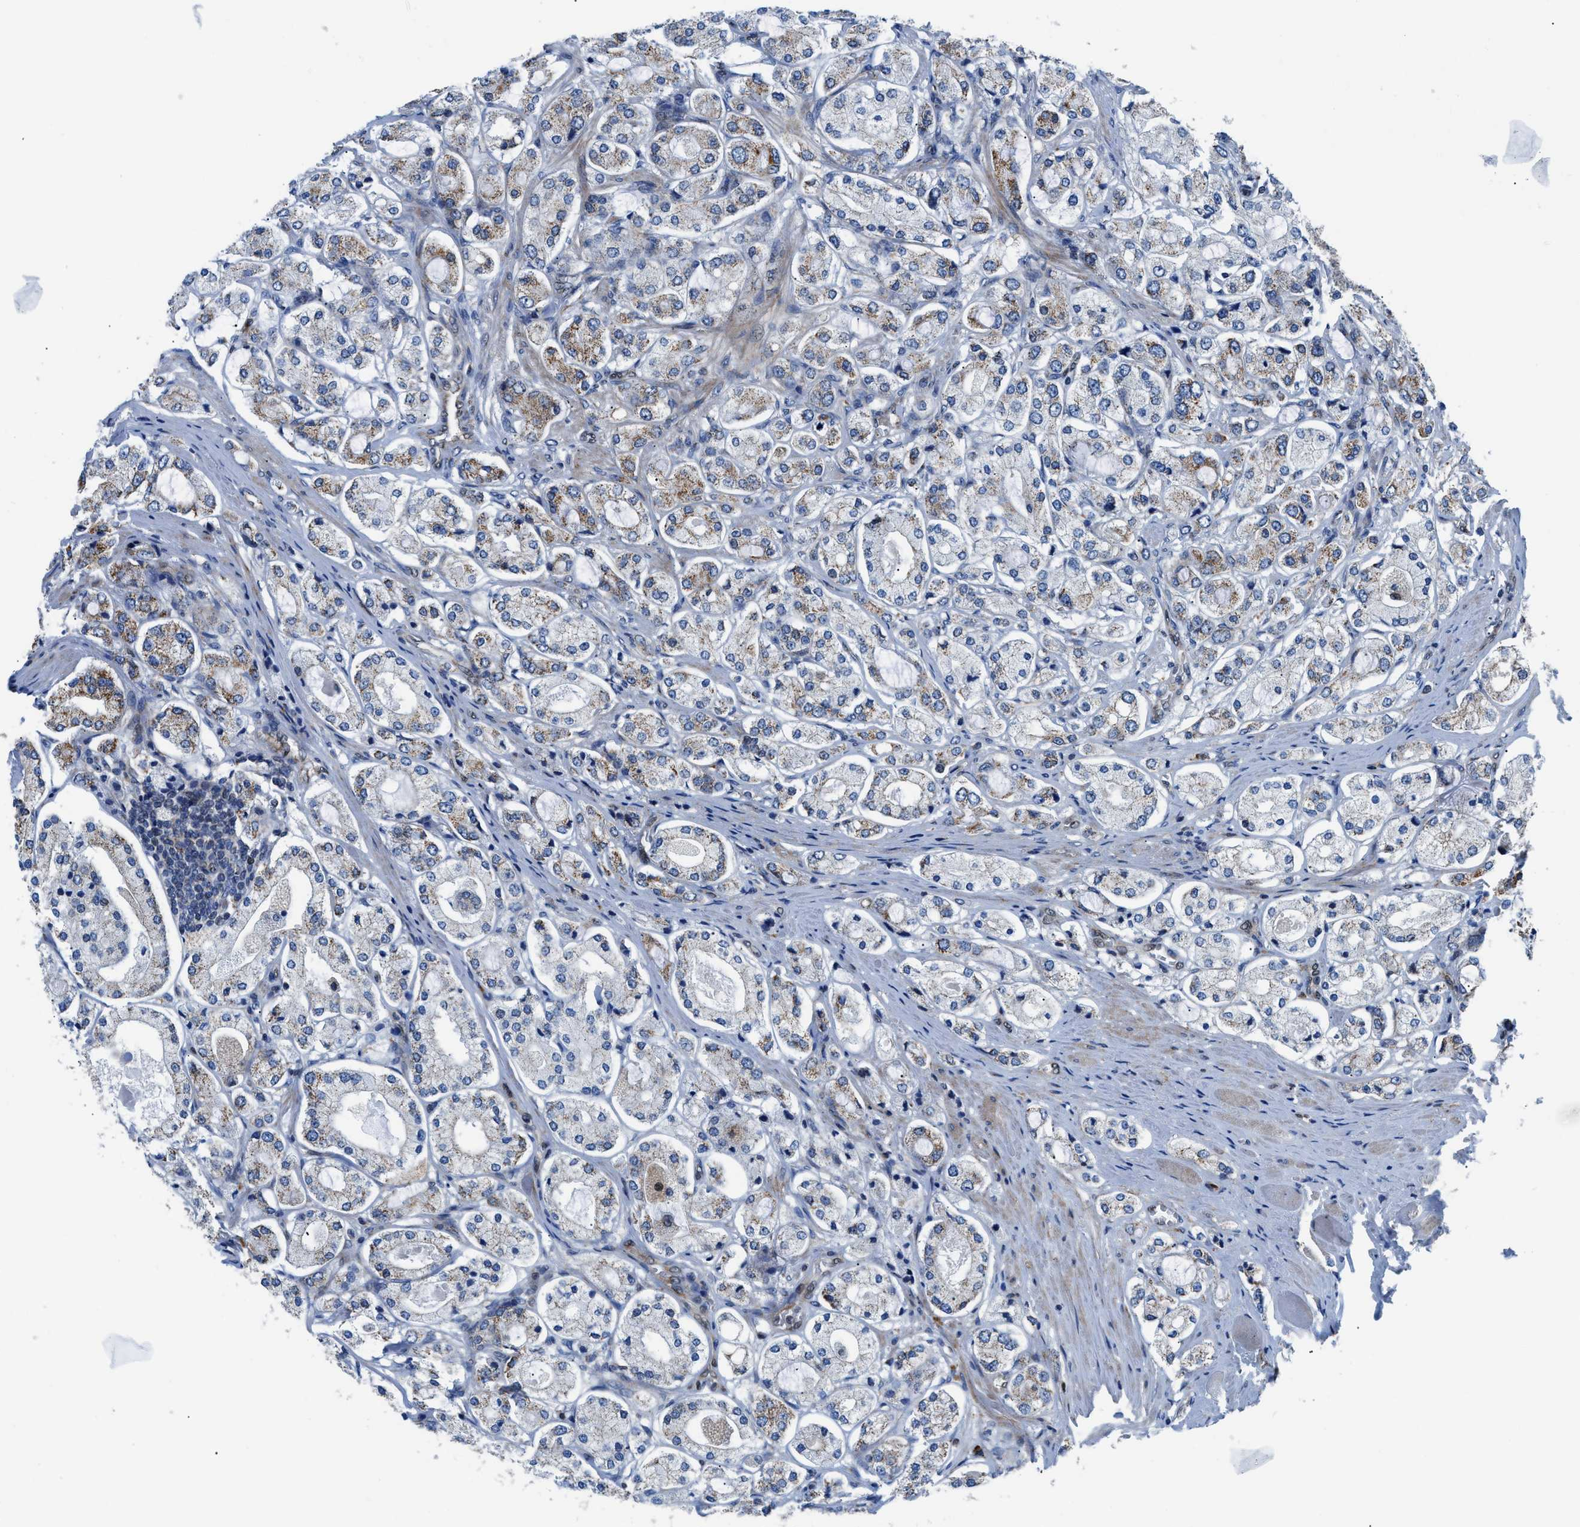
{"staining": {"intensity": "moderate", "quantity": ">75%", "location": "cytoplasmic/membranous"}, "tissue": "prostate cancer", "cell_type": "Tumor cells", "image_type": "cancer", "snomed": [{"axis": "morphology", "description": "Adenocarcinoma, High grade"}, {"axis": "topography", "description": "Prostate"}], "caption": "This photomicrograph exhibits IHC staining of human high-grade adenocarcinoma (prostate), with medium moderate cytoplasmic/membranous positivity in approximately >75% of tumor cells.", "gene": "LMO2", "patient": {"sex": "male", "age": 65}}